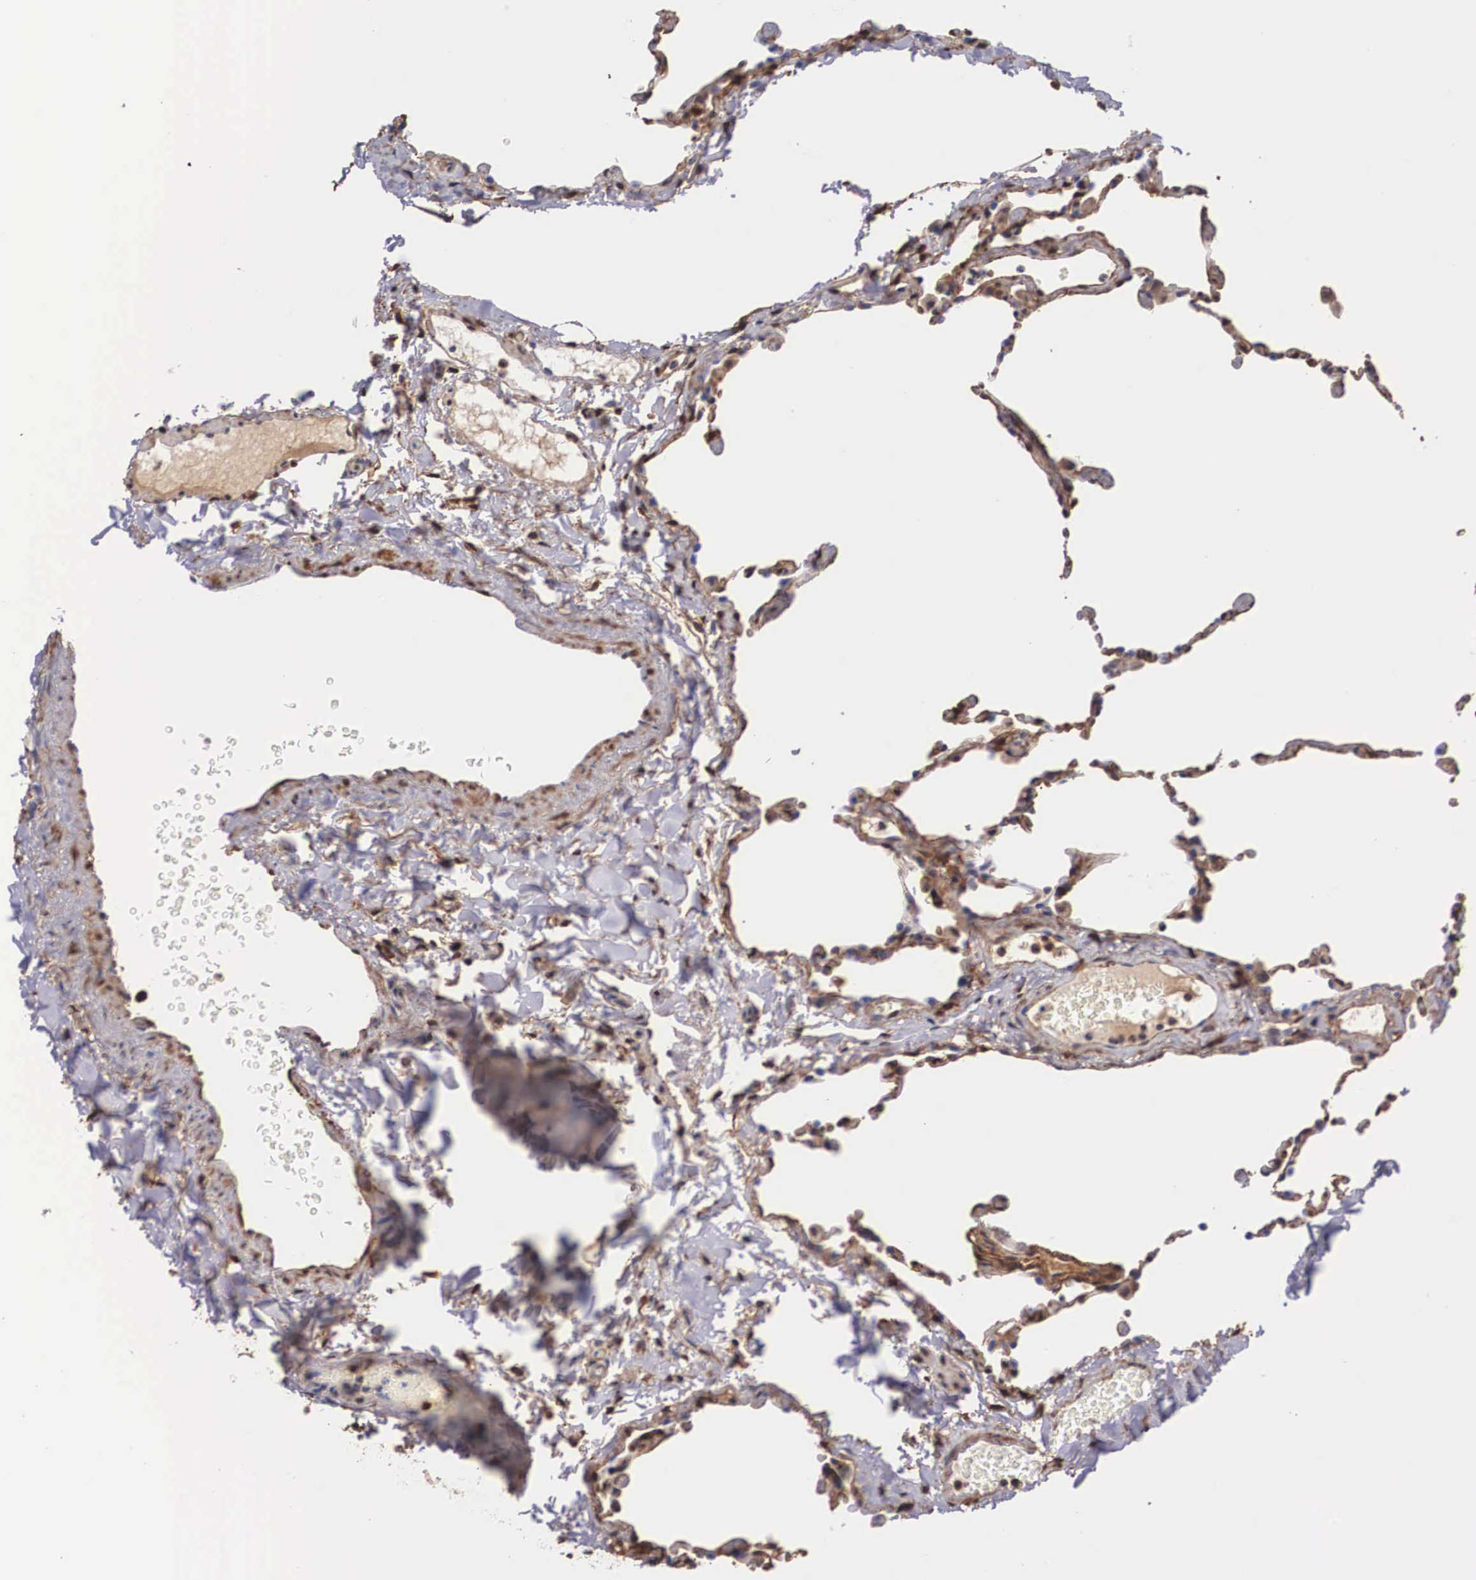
{"staining": {"intensity": "moderate", "quantity": "<25%", "location": "cytoplasmic/membranous"}, "tissue": "lung", "cell_type": "Alveolar cells", "image_type": "normal", "snomed": [{"axis": "morphology", "description": "Normal tissue, NOS"}, {"axis": "topography", "description": "Lung"}], "caption": "Protein expression analysis of normal human lung reveals moderate cytoplasmic/membranous staining in approximately <25% of alveolar cells. The protein is stained brown, and the nuclei are stained in blue (DAB IHC with brightfield microscopy, high magnification).", "gene": "LGALS1", "patient": {"sex": "female", "age": 61}}